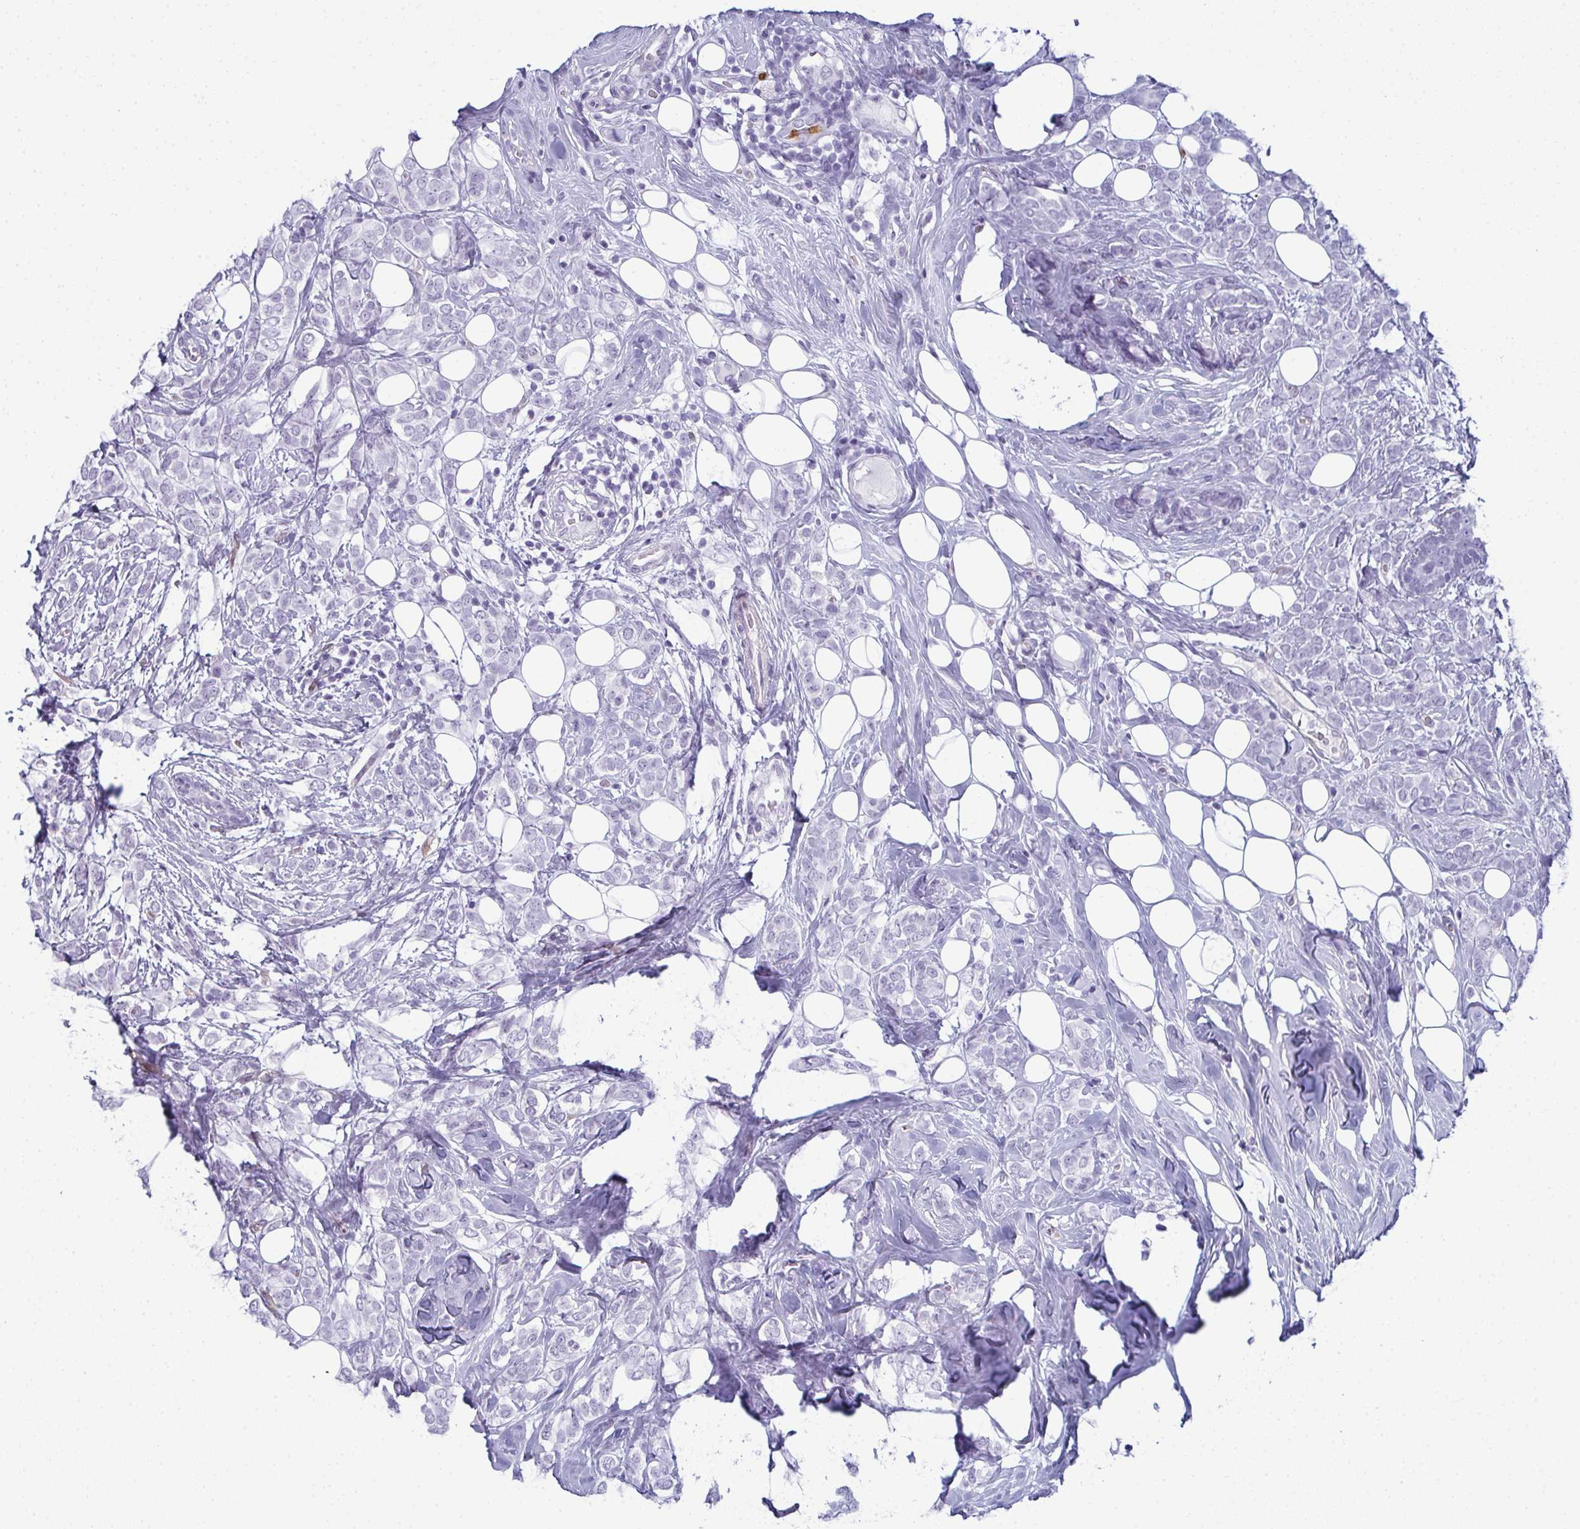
{"staining": {"intensity": "negative", "quantity": "none", "location": "none"}, "tissue": "breast cancer", "cell_type": "Tumor cells", "image_type": "cancer", "snomed": [{"axis": "morphology", "description": "Lobular carcinoma"}, {"axis": "topography", "description": "Breast"}], "caption": "A high-resolution histopathology image shows immunohistochemistry staining of breast cancer (lobular carcinoma), which demonstrates no significant positivity in tumor cells.", "gene": "CDA", "patient": {"sex": "female", "age": 49}}